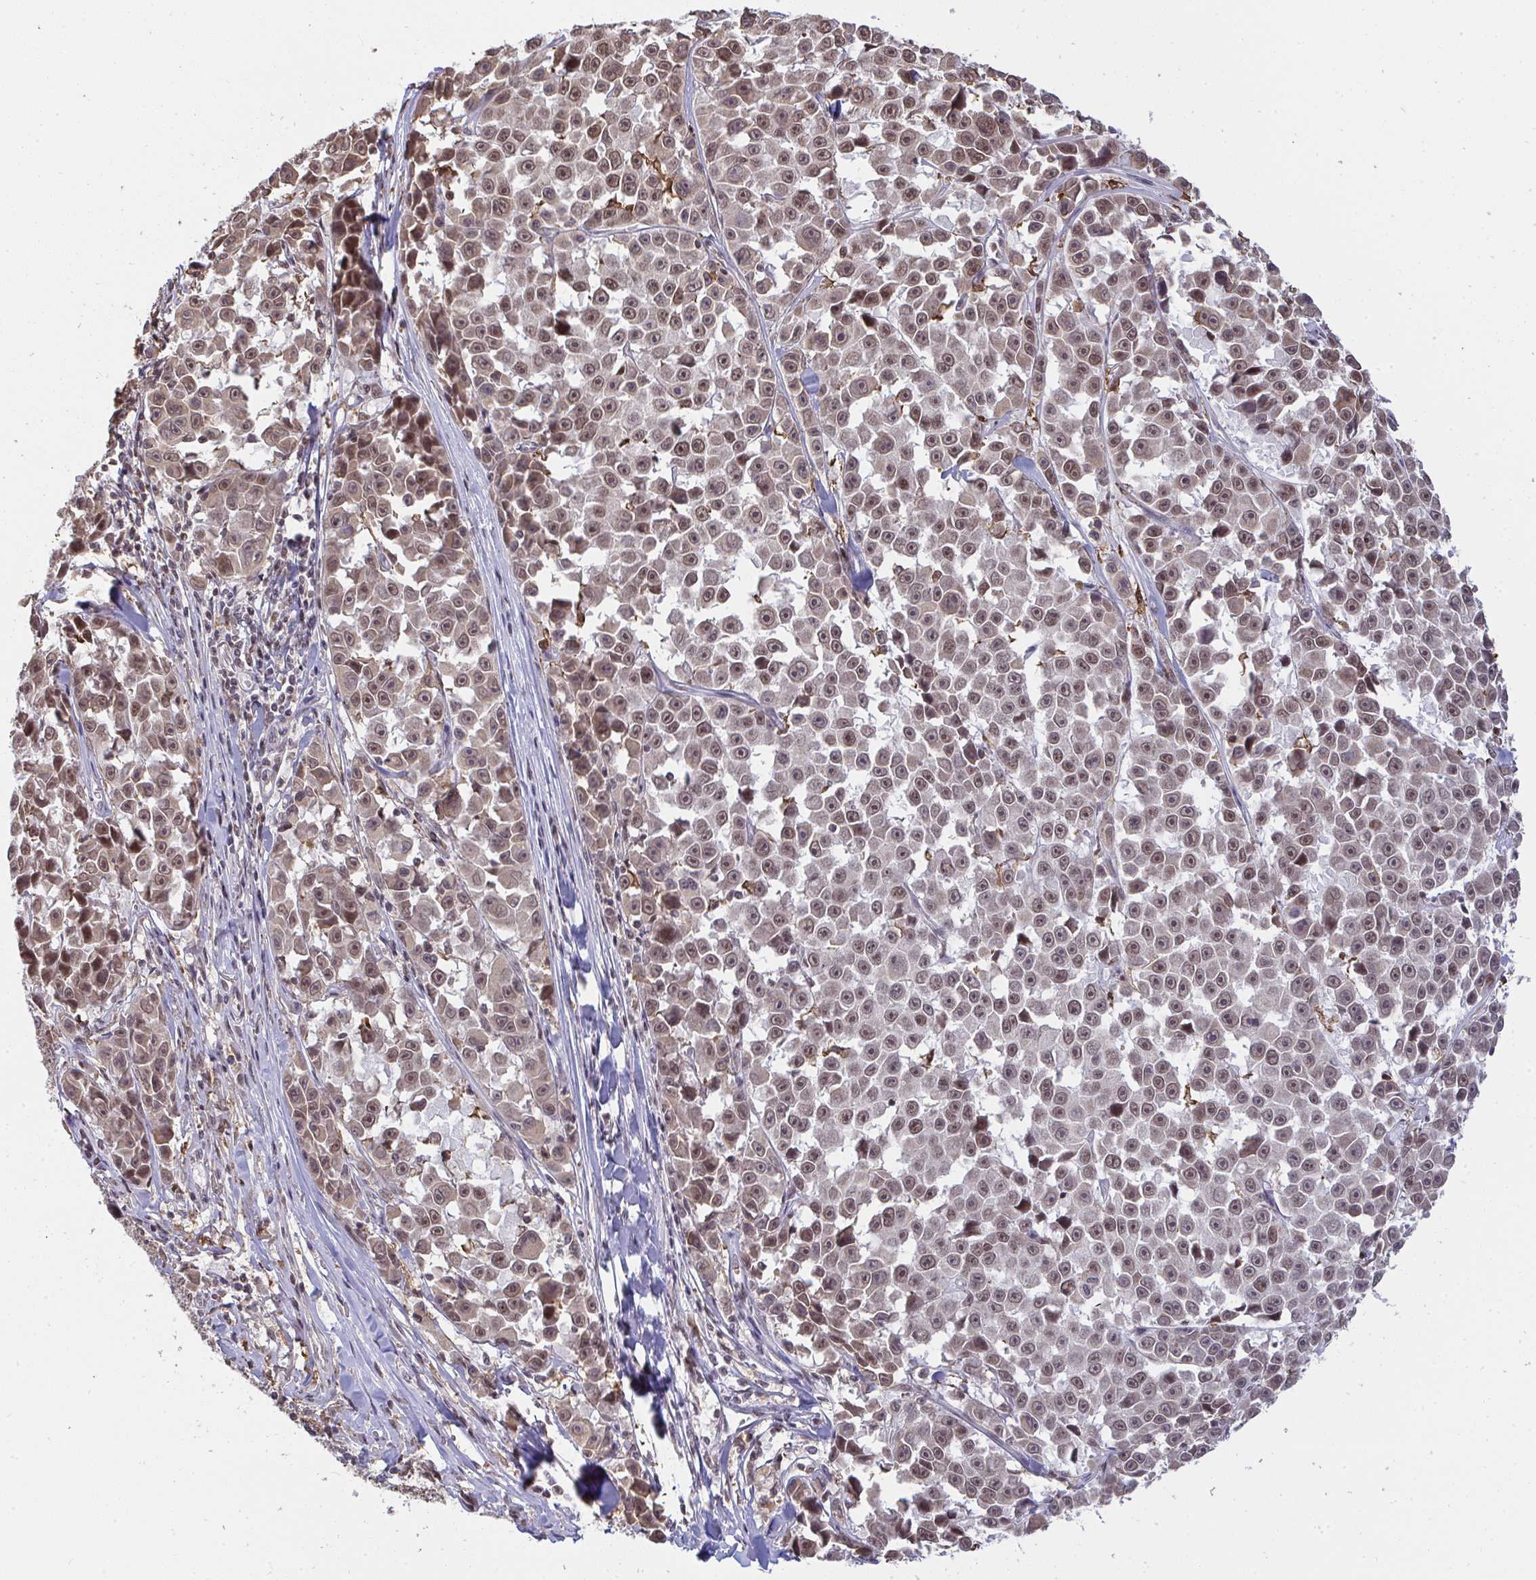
{"staining": {"intensity": "moderate", "quantity": ">75%", "location": "nuclear"}, "tissue": "melanoma", "cell_type": "Tumor cells", "image_type": "cancer", "snomed": [{"axis": "morphology", "description": "Malignant melanoma, NOS"}, {"axis": "topography", "description": "Skin"}], "caption": "Melanoma stained for a protein (brown) demonstrates moderate nuclear positive positivity in about >75% of tumor cells.", "gene": "SAP30", "patient": {"sex": "female", "age": 66}}